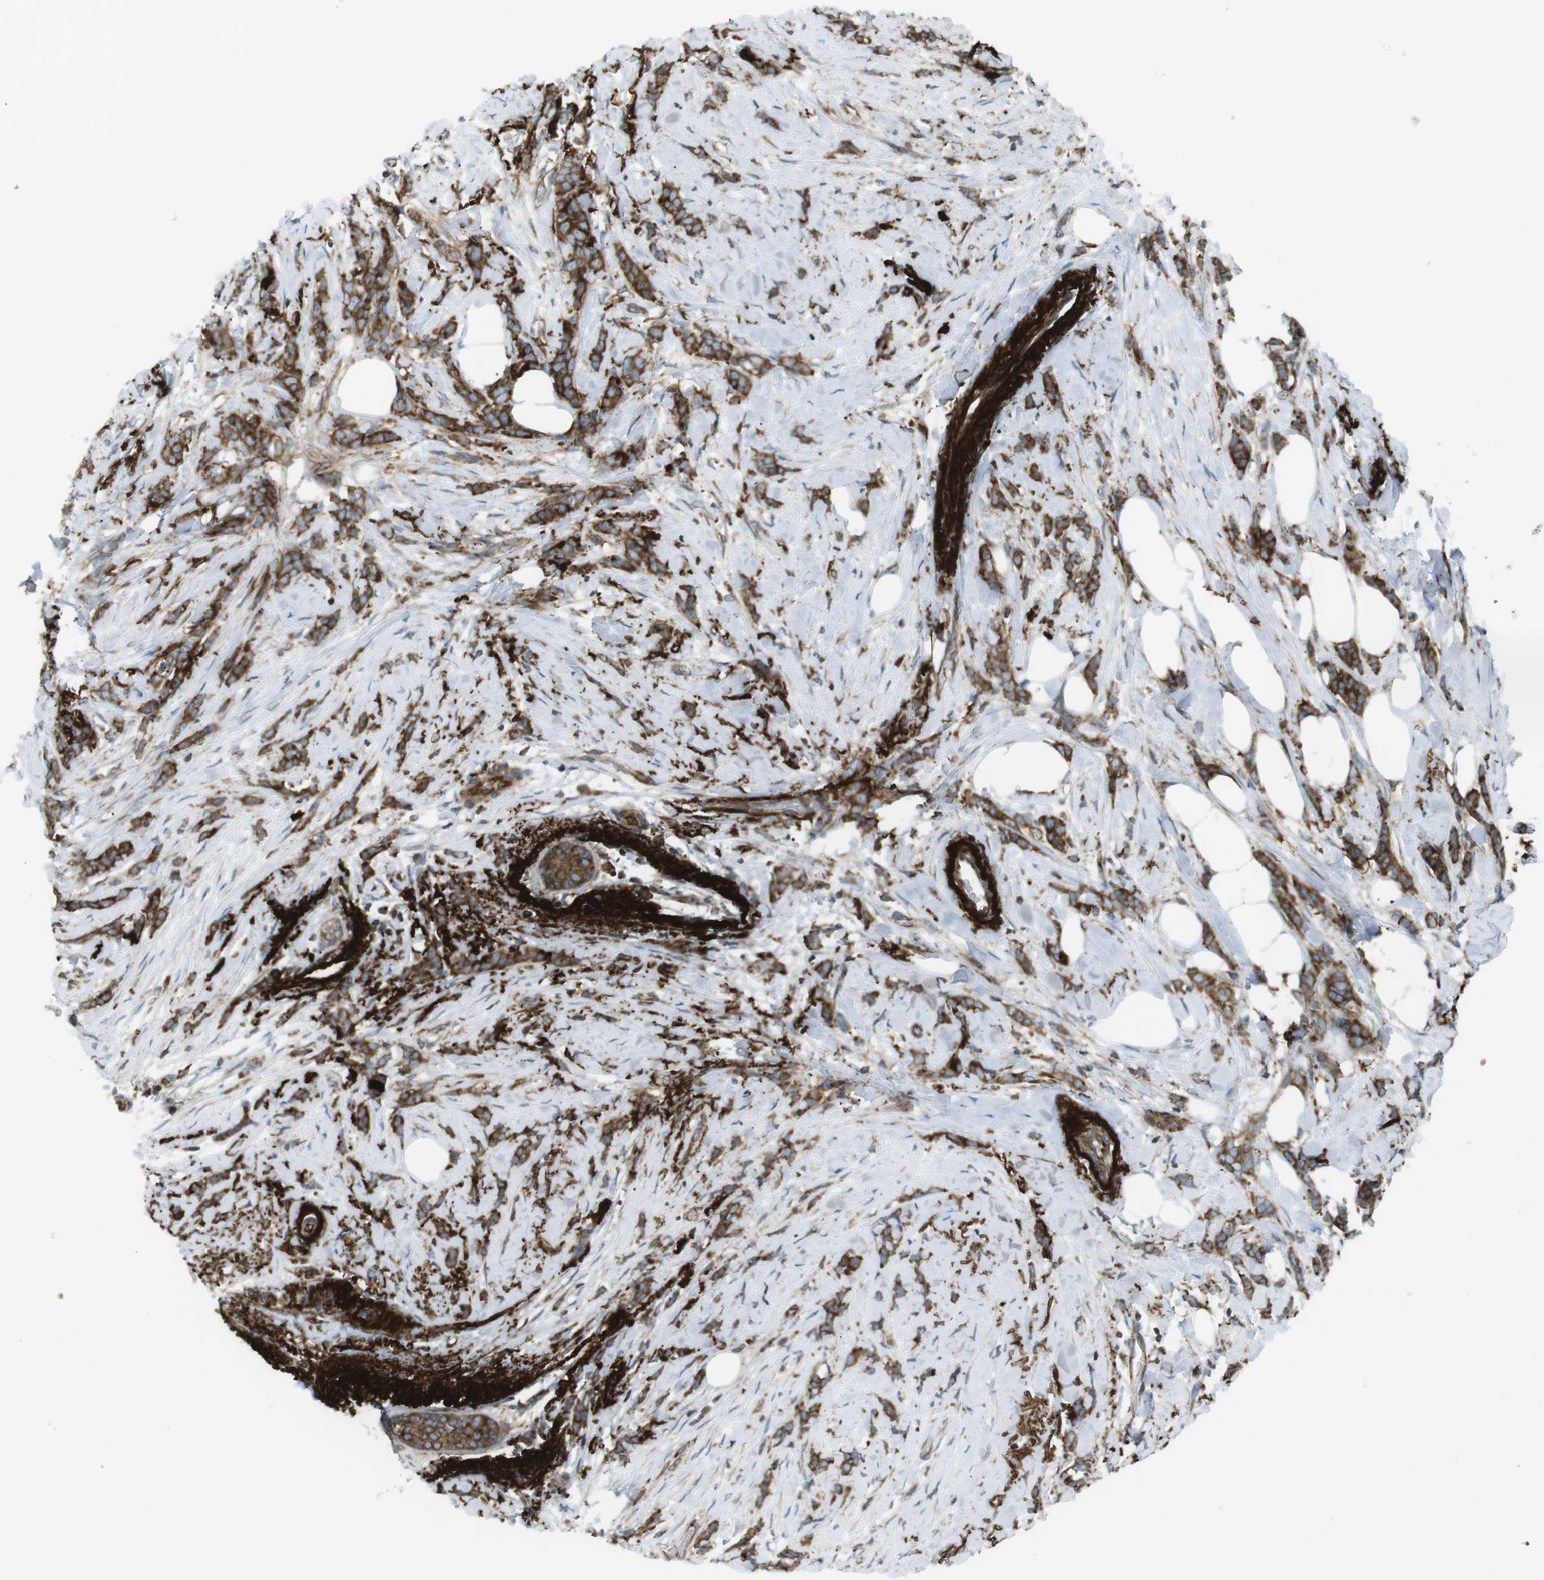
{"staining": {"intensity": "strong", "quantity": ">75%", "location": "cytoplasmic/membranous"}, "tissue": "breast cancer", "cell_type": "Tumor cells", "image_type": "cancer", "snomed": [{"axis": "morphology", "description": "Lobular carcinoma, in situ"}, {"axis": "morphology", "description": "Lobular carcinoma"}, {"axis": "topography", "description": "Breast"}], "caption": "Immunohistochemical staining of human breast lobular carcinoma displays high levels of strong cytoplasmic/membranous protein positivity in about >75% of tumor cells. (Stains: DAB (3,3'-diaminobenzidine) in brown, nuclei in blue, Microscopy: brightfield microscopy at high magnification).", "gene": "FLII", "patient": {"sex": "female", "age": 41}}